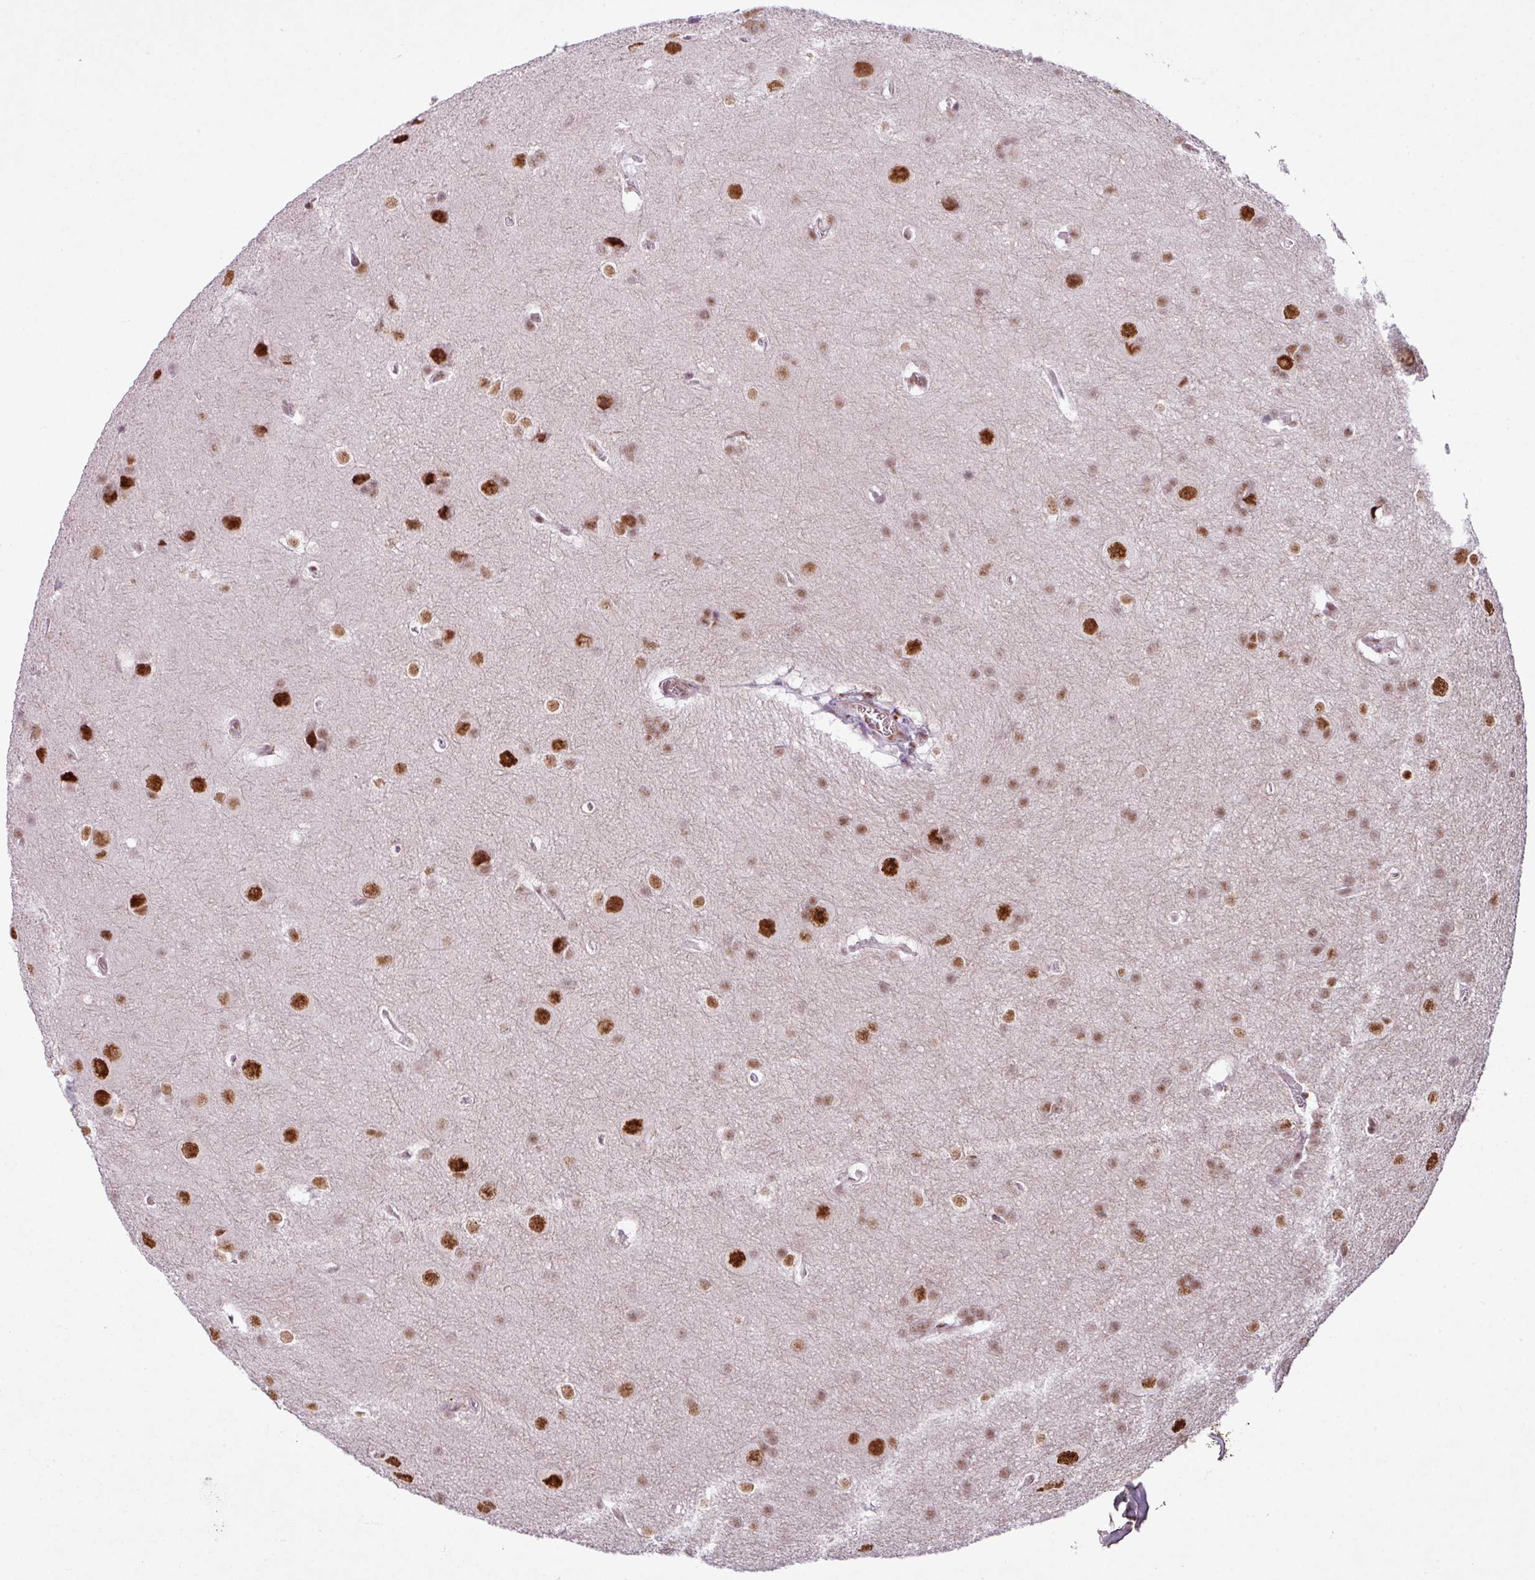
{"staining": {"intensity": "strong", "quantity": ">75%", "location": "nuclear"}, "tissue": "glioma", "cell_type": "Tumor cells", "image_type": "cancer", "snomed": [{"axis": "morphology", "description": "Glioma, malignant, Low grade"}, {"axis": "topography", "description": "Brain"}], "caption": "This is a histology image of IHC staining of glioma, which shows strong staining in the nuclear of tumor cells.", "gene": "PRDM5", "patient": {"sex": "female", "age": 34}}